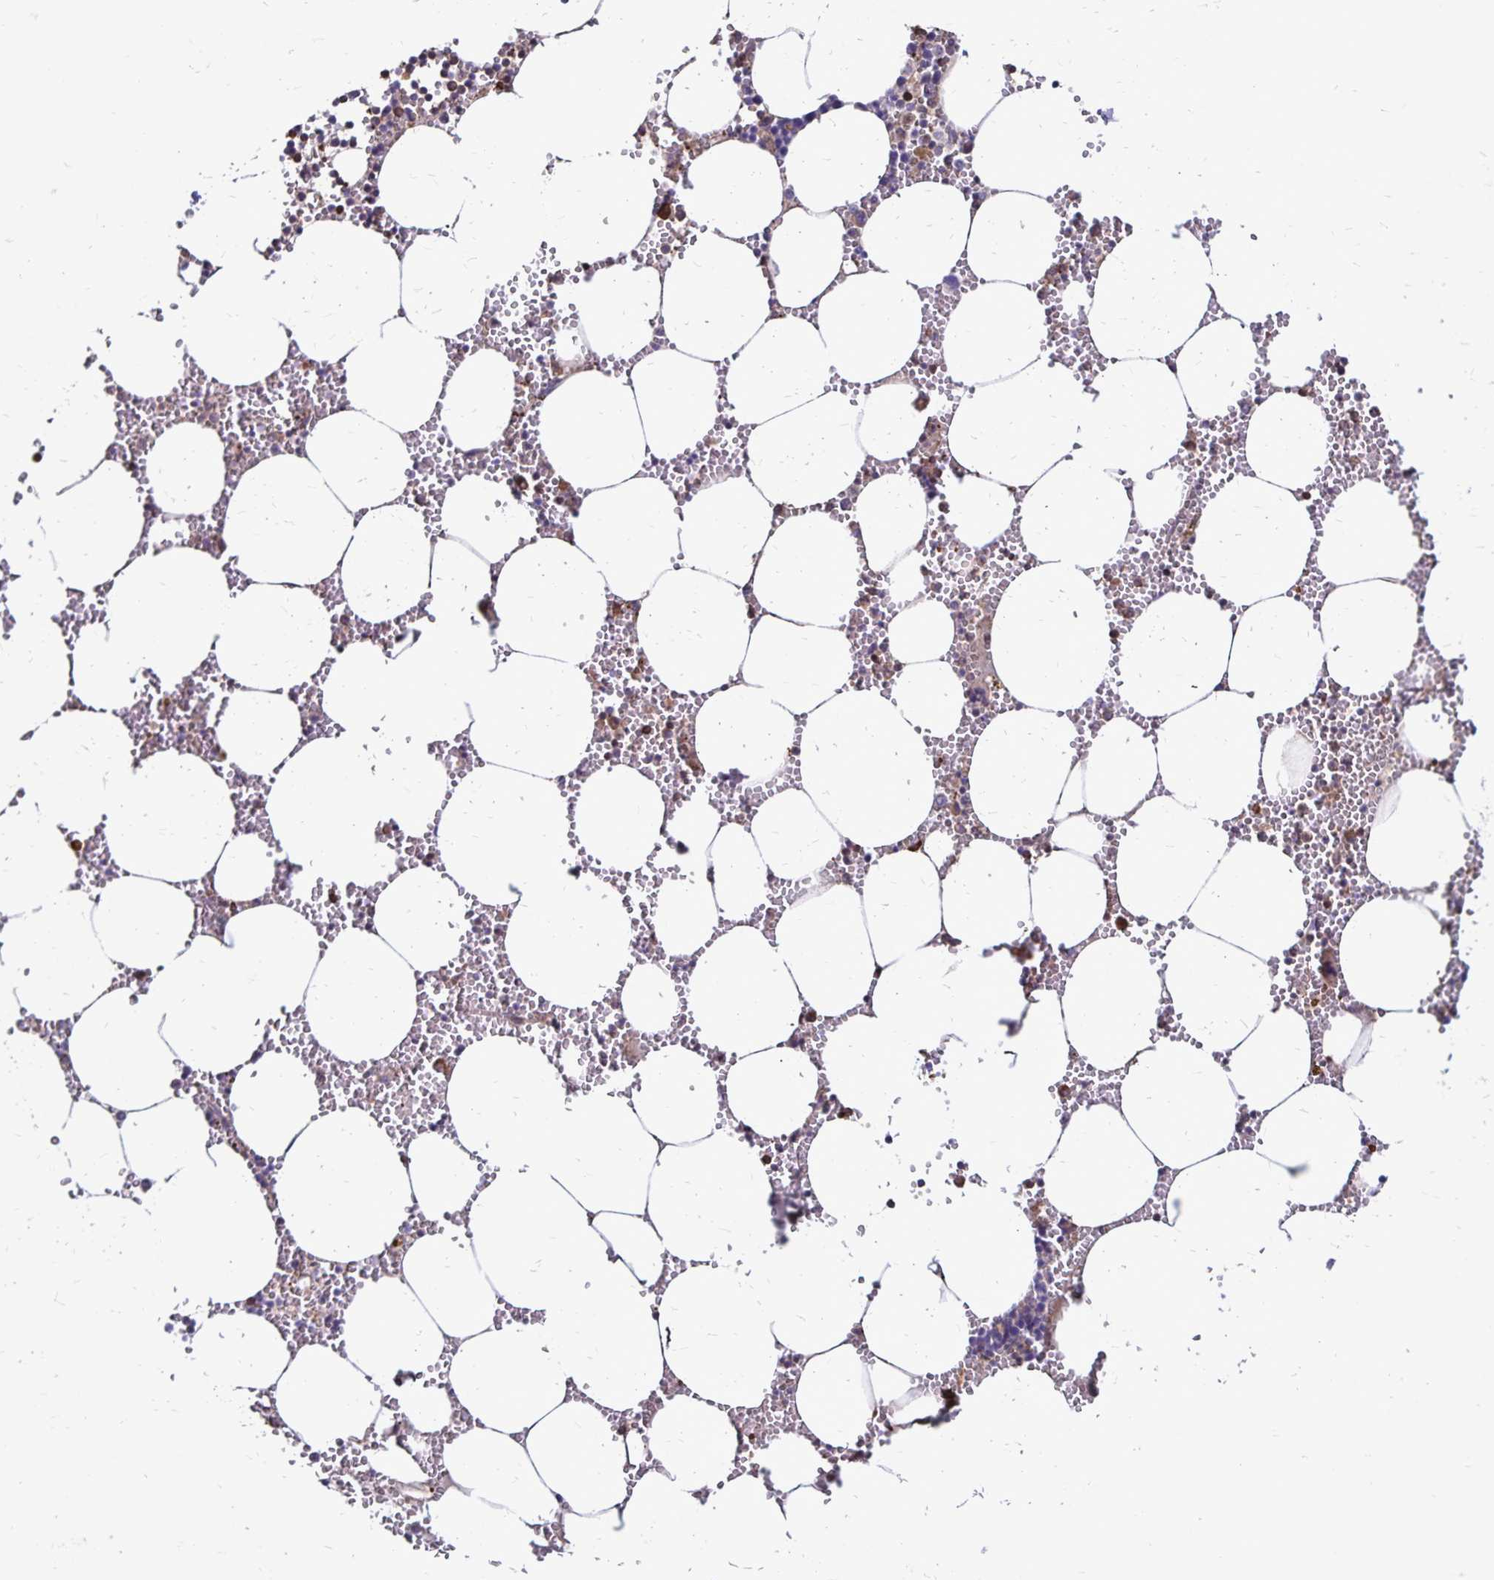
{"staining": {"intensity": "weak", "quantity": "25%-75%", "location": "cytoplasmic/membranous"}, "tissue": "bone marrow", "cell_type": "Hematopoietic cells", "image_type": "normal", "snomed": [{"axis": "morphology", "description": "Normal tissue, NOS"}, {"axis": "topography", "description": "Bone marrow"}], "caption": "High-power microscopy captured an immunohistochemistry (IHC) photomicrograph of unremarkable bone marrow, revealing weak cytoplasmic/membranous positivity in approximately 25%-75% of hematopoietic cells. (Stains: DAB (3,3'-diaminobenzidine) in brown, nuclei in blue, Microscopy: brightfield microscopy at high magnification).", "gene": "NAGPA", "patient": {"sex": "male", "age": 54}}